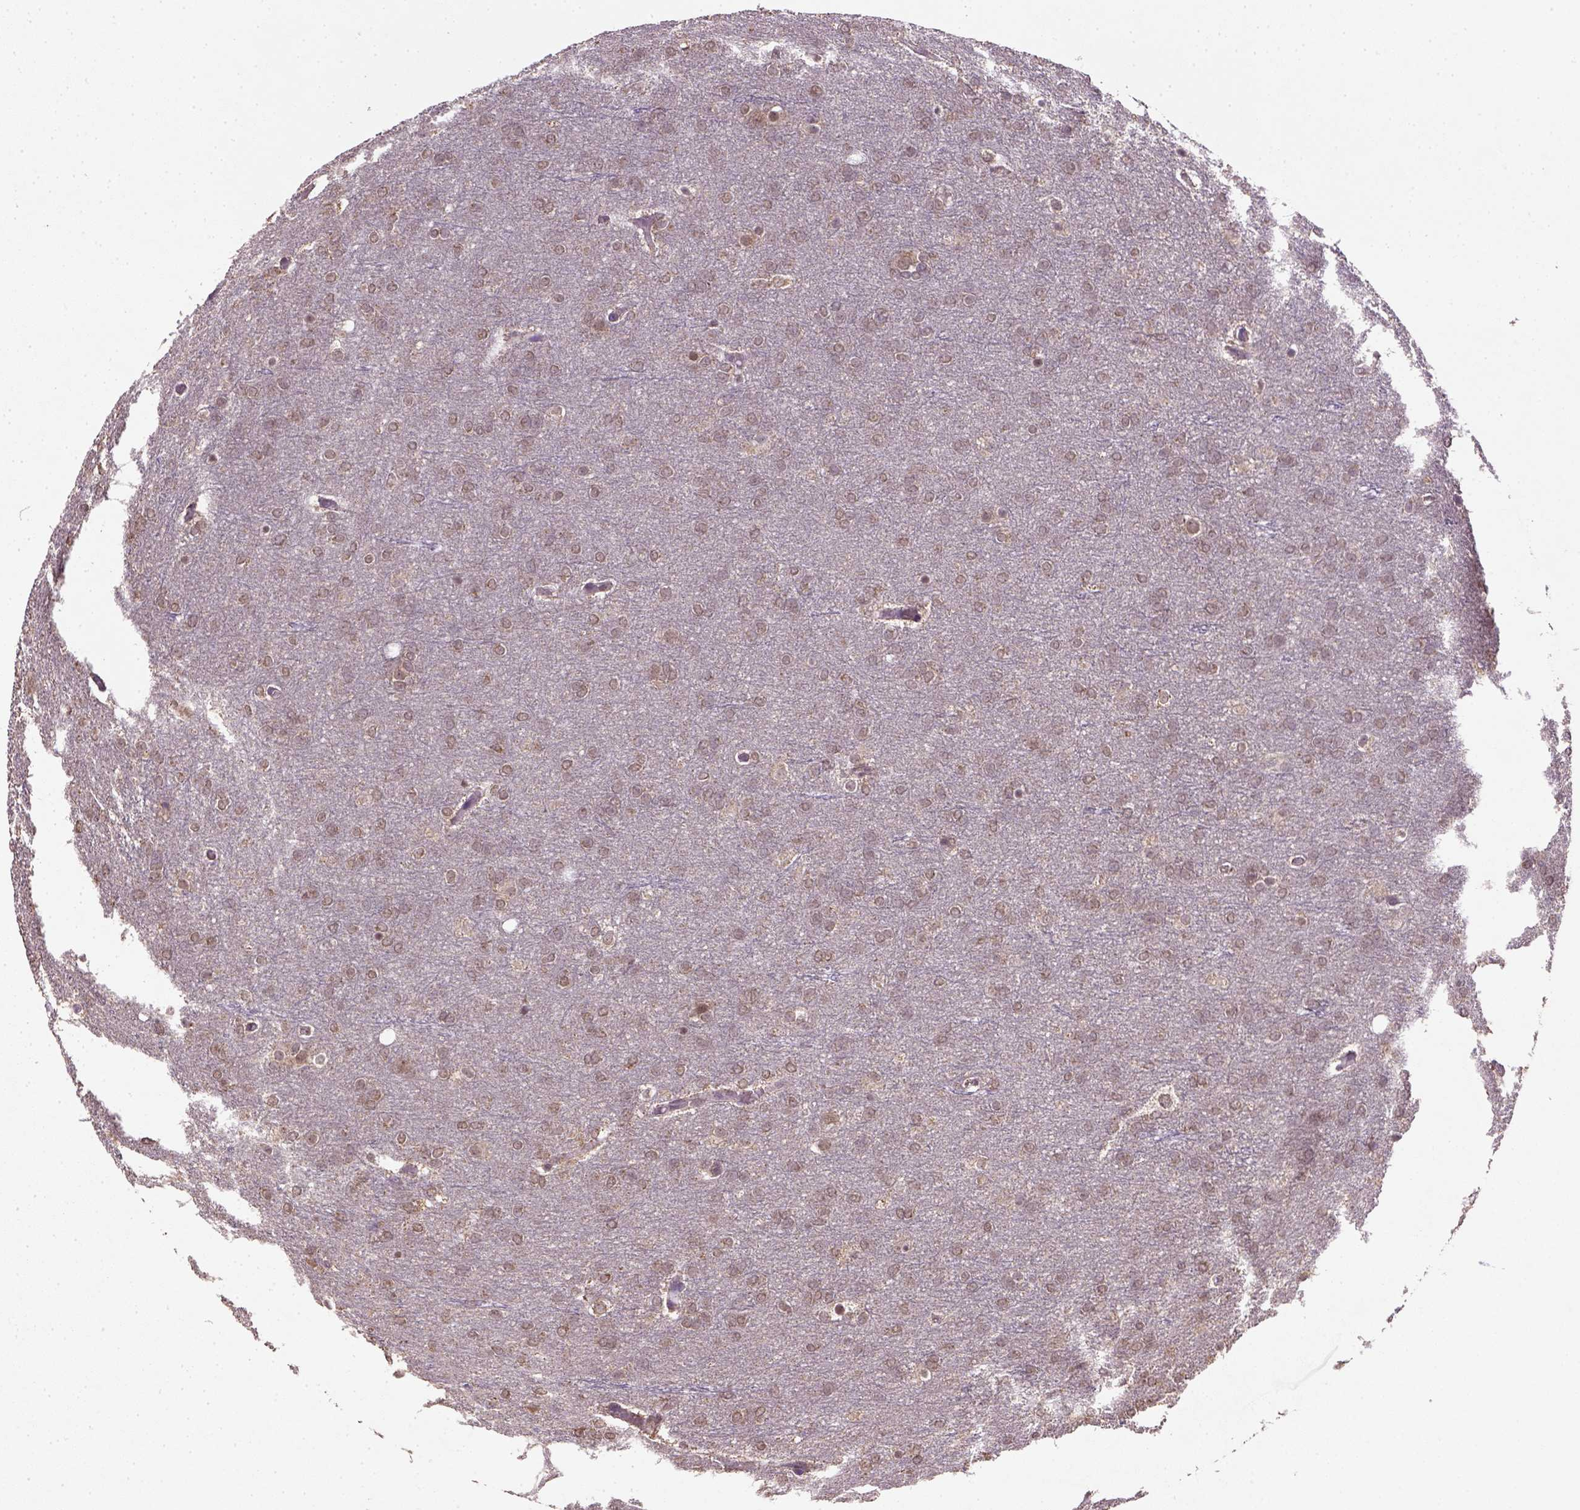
{"staining": {"intensity": "weak", "quantity": ">75%", "location": "cytoplasmic/membranous"}, "tissue": "glioma", "cell_type": "Tumor cells", "image_type": "cancer", "snomed": [{"axis": "morphology", "description": "Glioma, malignant, High grade"}, {"axis": "topography", "description": "Brain"}], "caption": "DAB immunohistochemical staining of human glioma demonstrates weak cytoplasmic/membranous protein positivity in approximately >75% of tumor cells.", "gene": "NUDT10", "patient": {"sex": "female", "age": 61}}